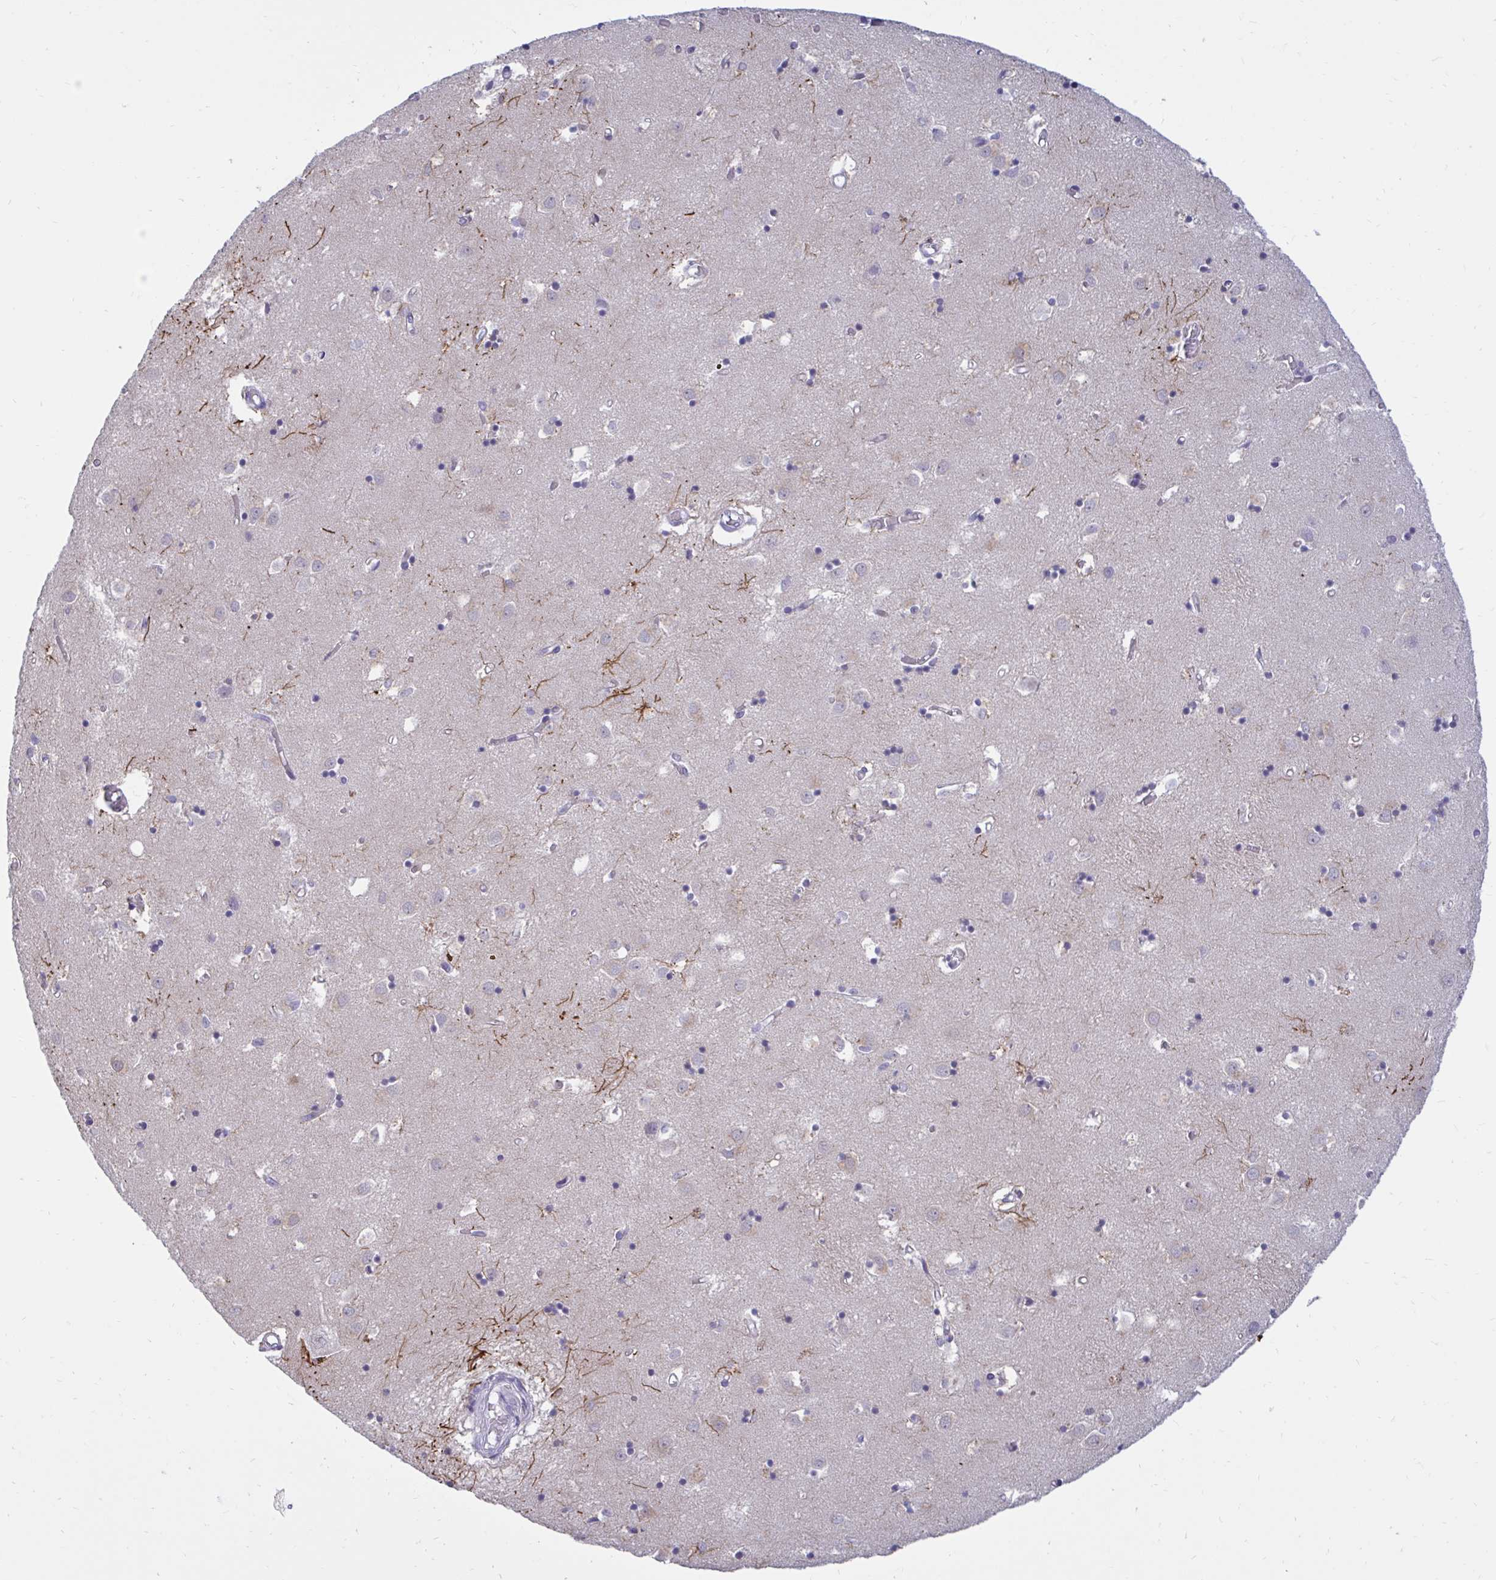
{"staining": {"intensity": "negative", "quantity": "none", "location": "none"}, "tissue": "caudate", "cell_type": "Glial cells", "image_type": "normal", "snomed": [{"axis": "morphology", "description": "Normal tissue, NOS"}, {"axis": "topography", "description": "Lateral ventricle wall"}], "caption": "Photomicrograph shows no protein expression in glial cells of benign caudate.", "gene": "ARPP19", "patient": {"sex": "male", "age": 70}}